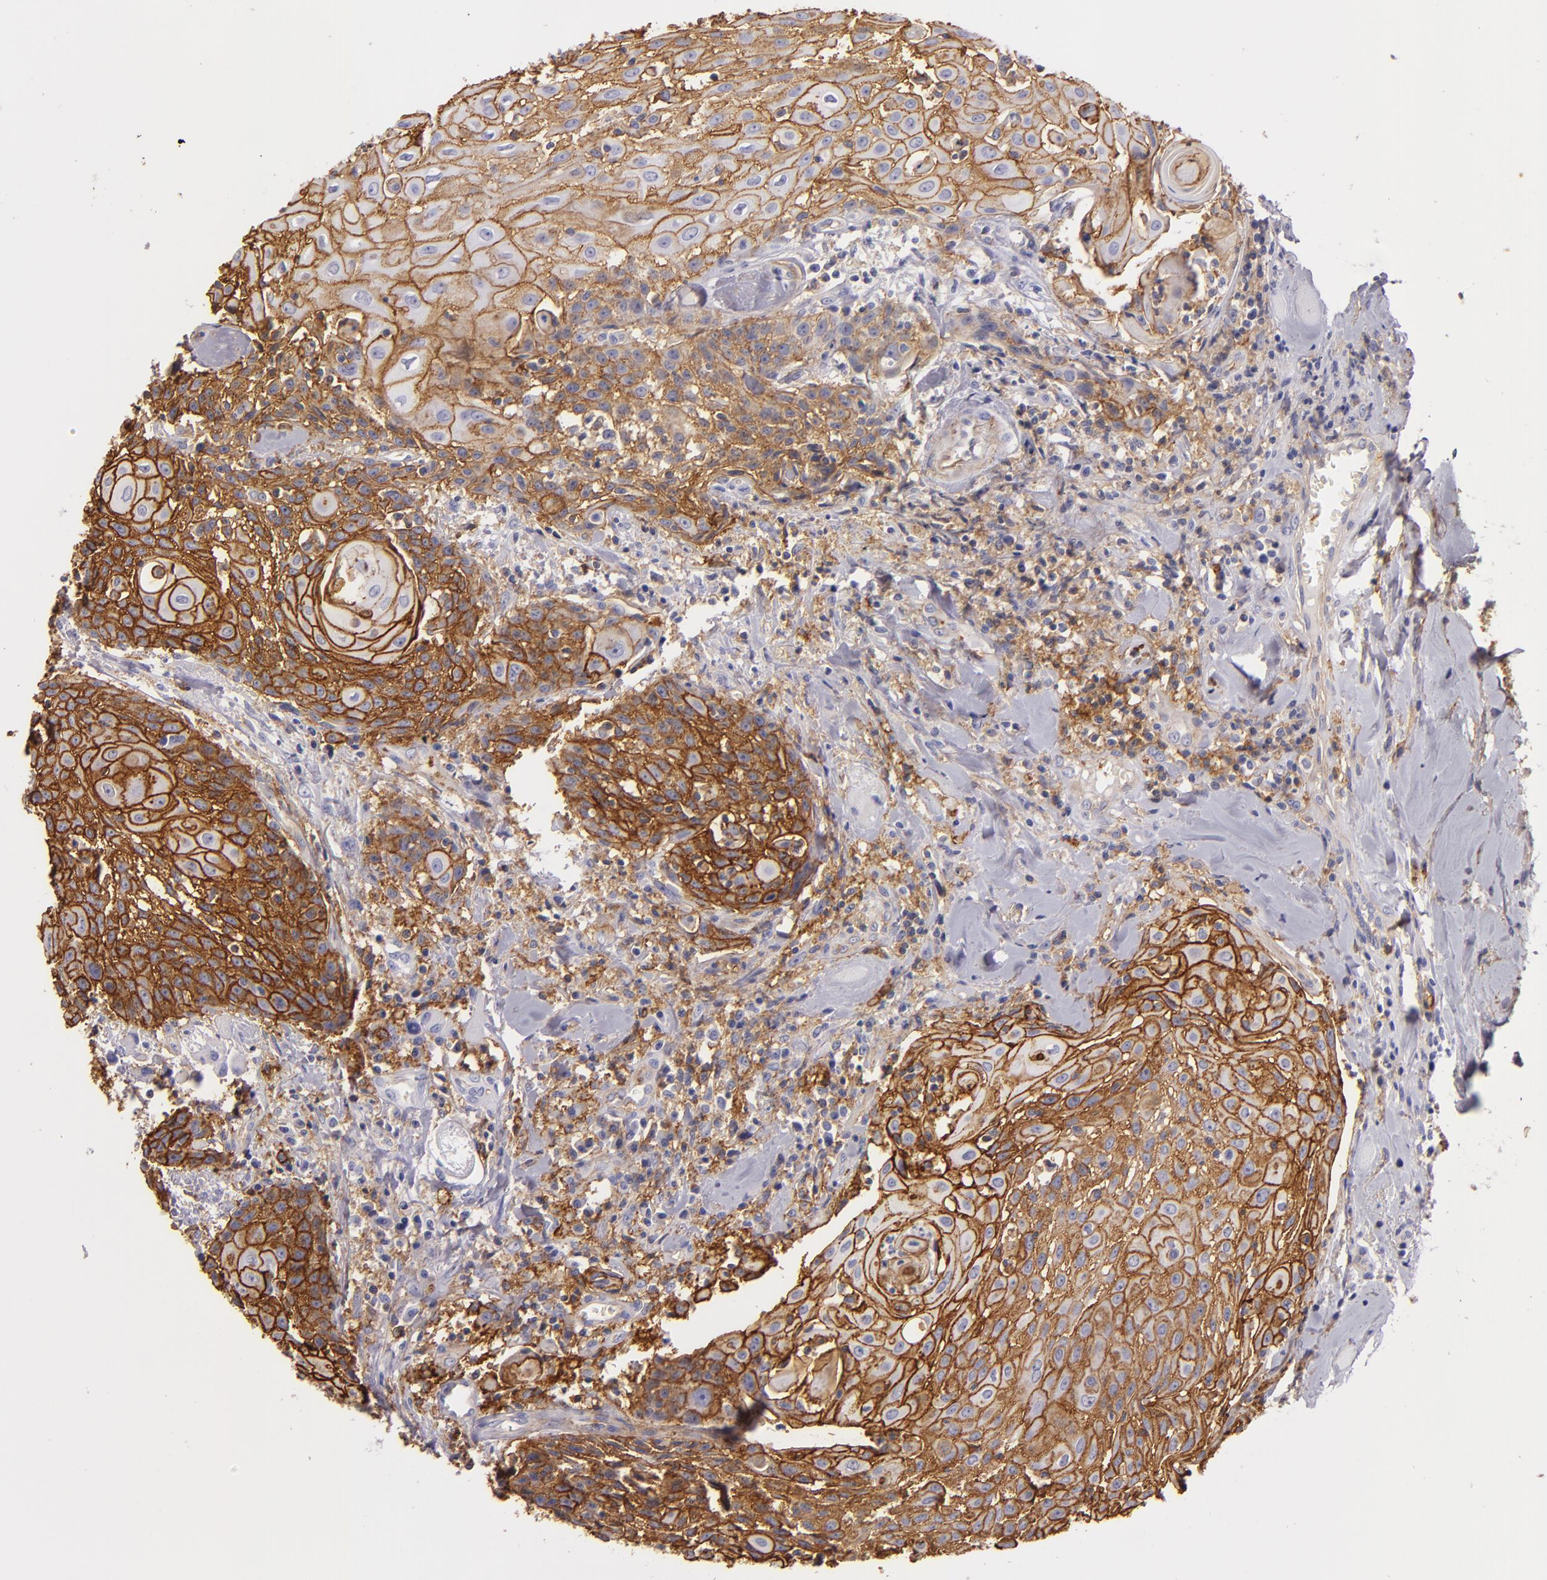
{"staining": {"intensity": "strong", "quantity": ">75%", "location": "cytoplasmic/membranous"}, "tissue": "head and neck cancer", "cell_type": "Tumor cells", "image_type": "cancer", "snomed": [{"axis": "morphology", "description": "Squamous cell carcinoma, NOS"}, {"axis": "topography", "description": "Oral tissue"}, {"axis": "topography", "description": "Head-Neck"}], "caption": "Immunohistochemical staining of human head and neck squamous cell carcinoma reveals strong cytoplasmic/membranous protein positivity in about >75% of tumor cells.", "gene": "CD9", "patient": {"sex": "female", "age": 82}}